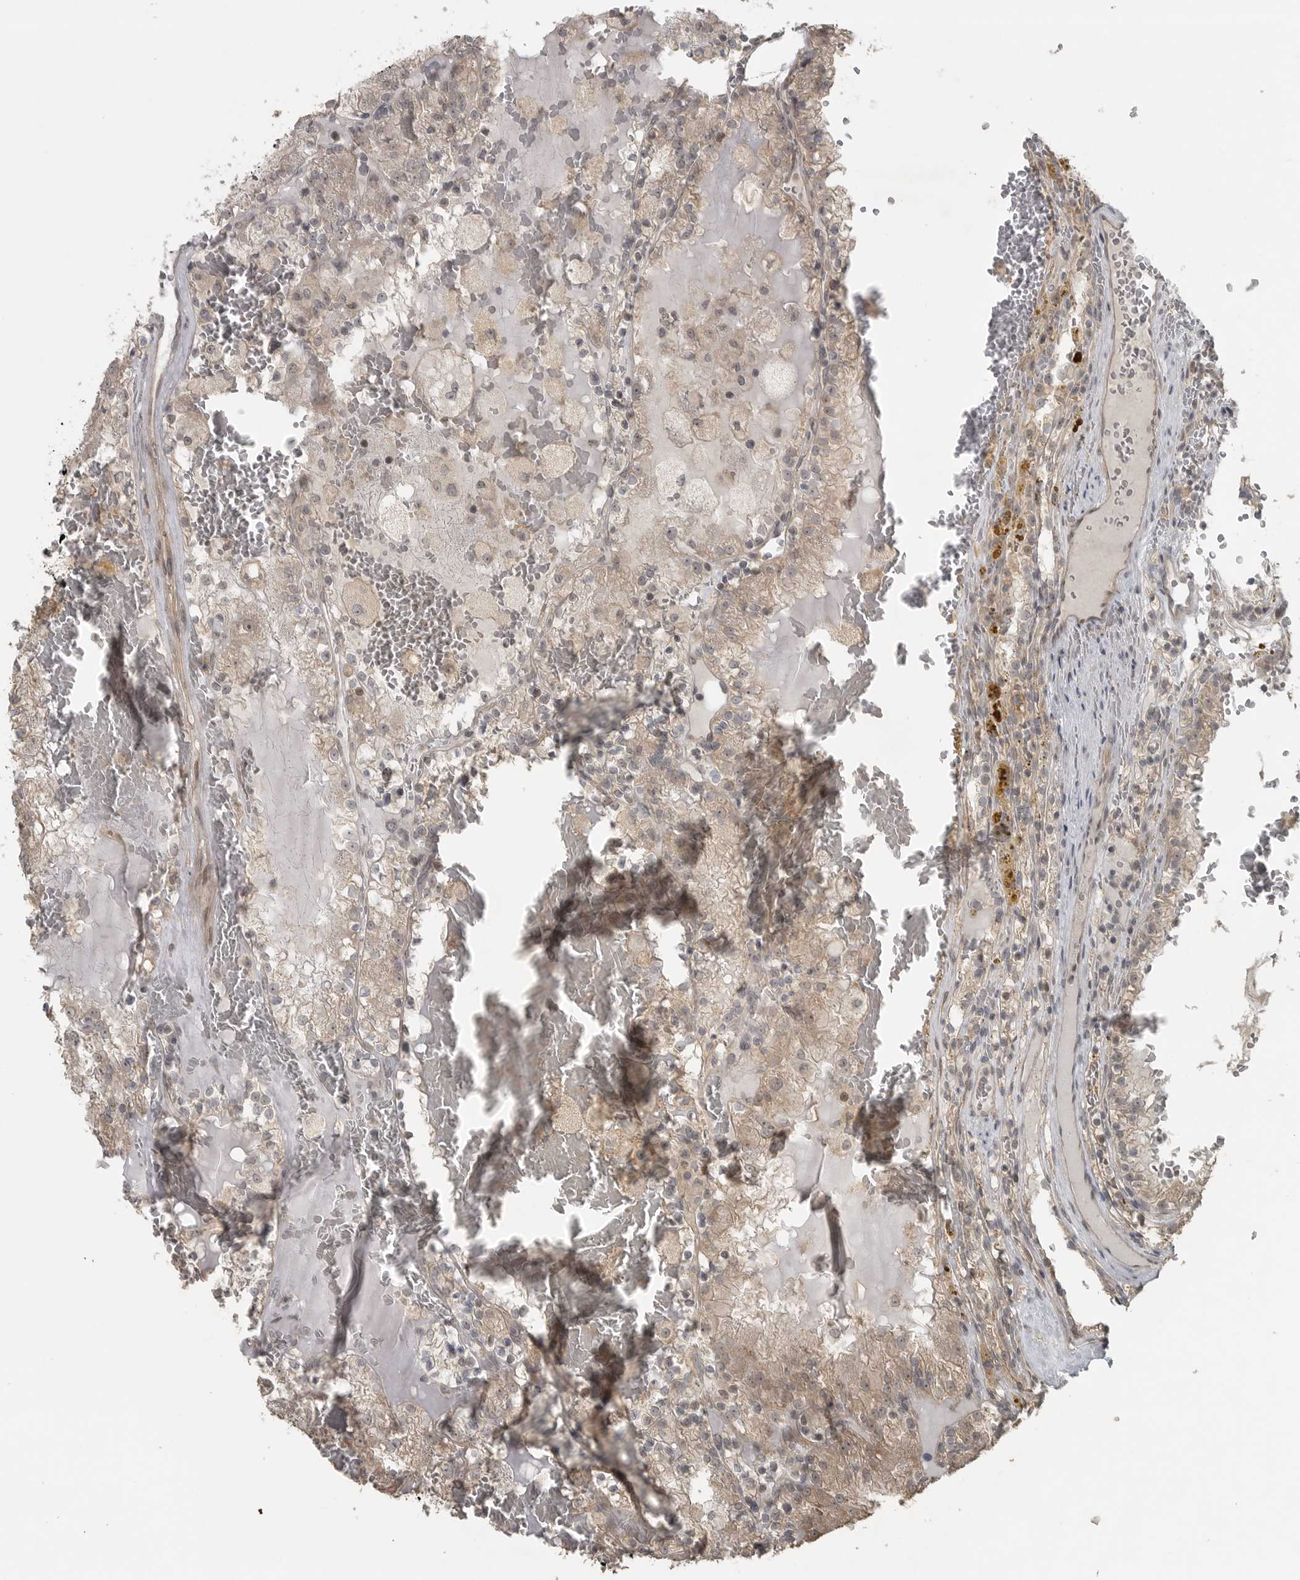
{"staining": {"intensity": "weak", "quantity": "25%-75%", "location": "cytoplasmic/membranous"}, "tissue": "renal cancer", "cell_type": "Tumor cells", "image_type": "cancer", "snomed": [{"axis": "morphology", "description": "Adenocarcinoma, NOS"}, {"axis": "topography", "description": "Kidney"}], "caption": "A brown stain labels weak cytoplasmic/membranous positivity of a protein in adenocarcinoma (renal) tumor cells.", "gene": "LLGL1", "patient": {"sex": "female", "age": 56}}